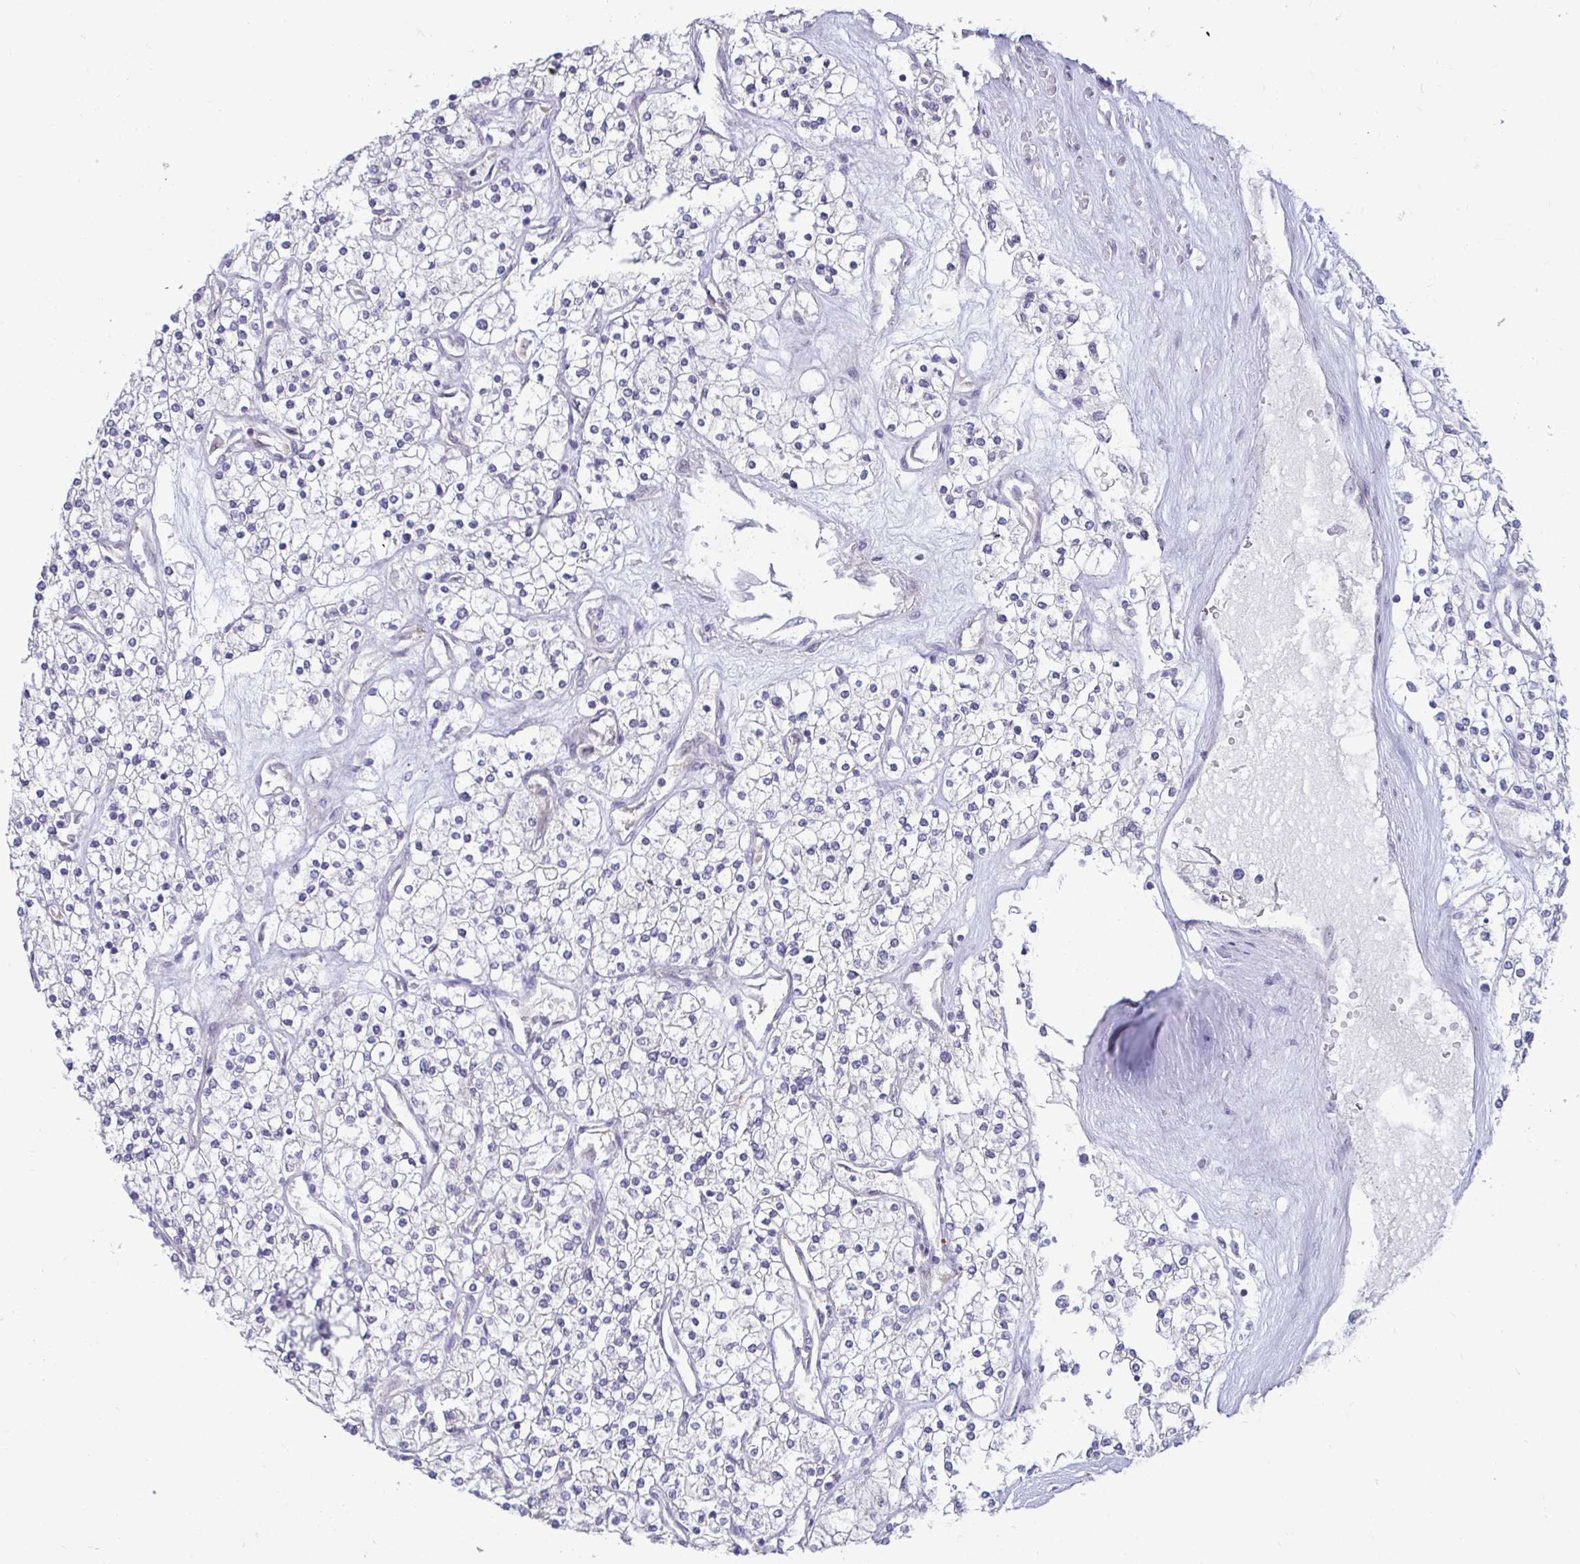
{"staining": {"intensity": "negative", "quantity": "none", "location": "none"}, "tissue": "renal cancer", "cell_type": "Tumor cells", "image_type": "cancer", "snomed": [{"axis": "morphology", "description": "Adenocarcinoma, NOS"}, {"axis": "topography", "description": "Kidney"}], "caption": "This is a image of IHC staining of renal cancer (adenocarcinoma), which shows no staining in tumor cells.", "gene": "GSTM1", "patient": {"sex": "male", "age": 80}}